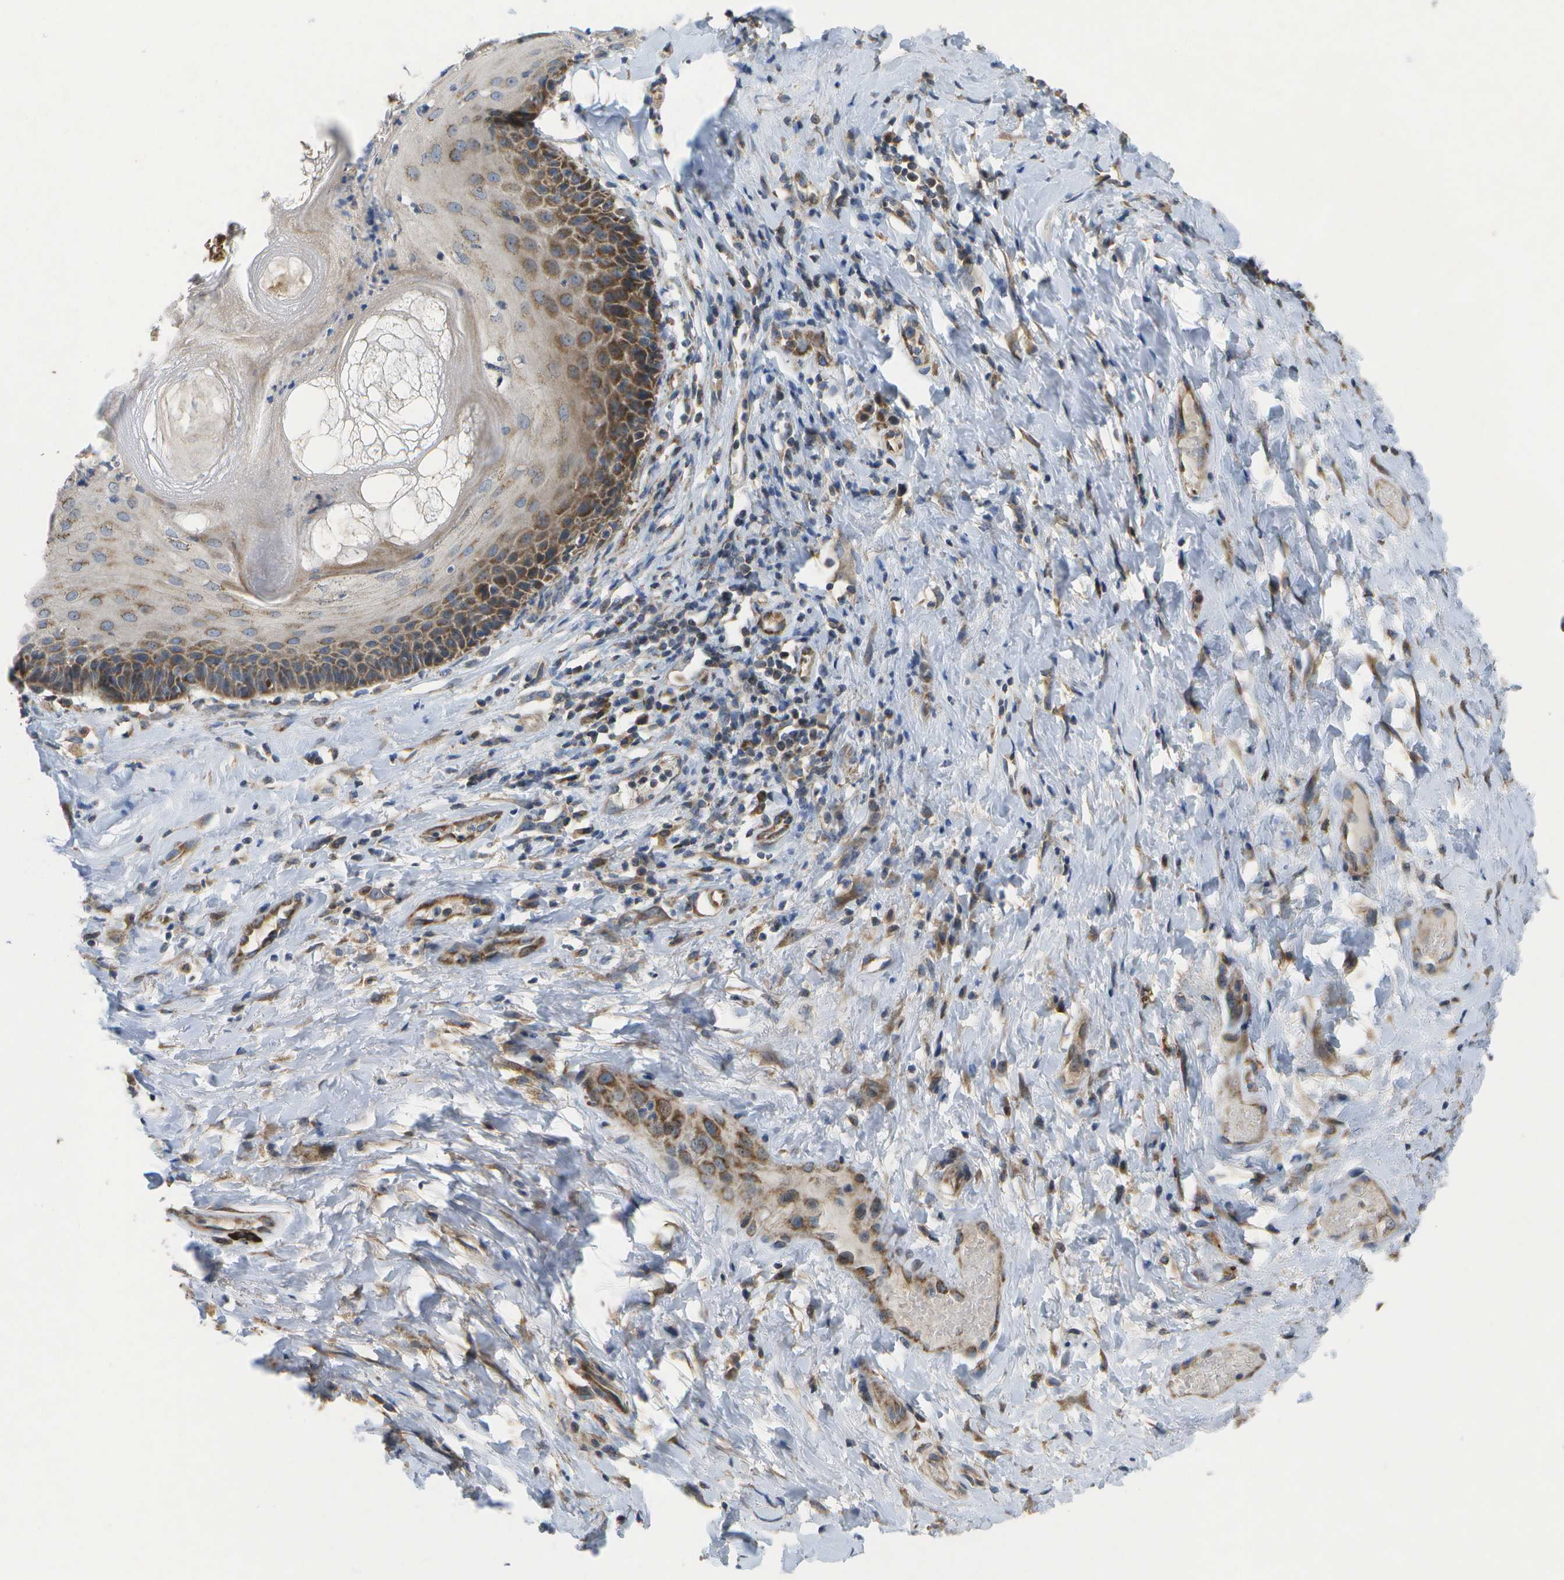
{"staining": {"intensity": "moderate", "quantity": ">75%", "location": "cytoplasmic/membranous"}, "tissue": "skin", "cell_type": "Epidermal cells", "image_type": "normal", "snomed": [{"axis": "morphology", "description": "Normal tissue, NOS"}, {"axis": "topography", "description": "Anal"}], "caption": "Protein analysis of unremarkable skin demonstrates moderate cytoplasmic/membranous expression in approximately >75% of epidermal cells.", "gene": "HADHA", "patient": {"sex": "male", "age": 69}}